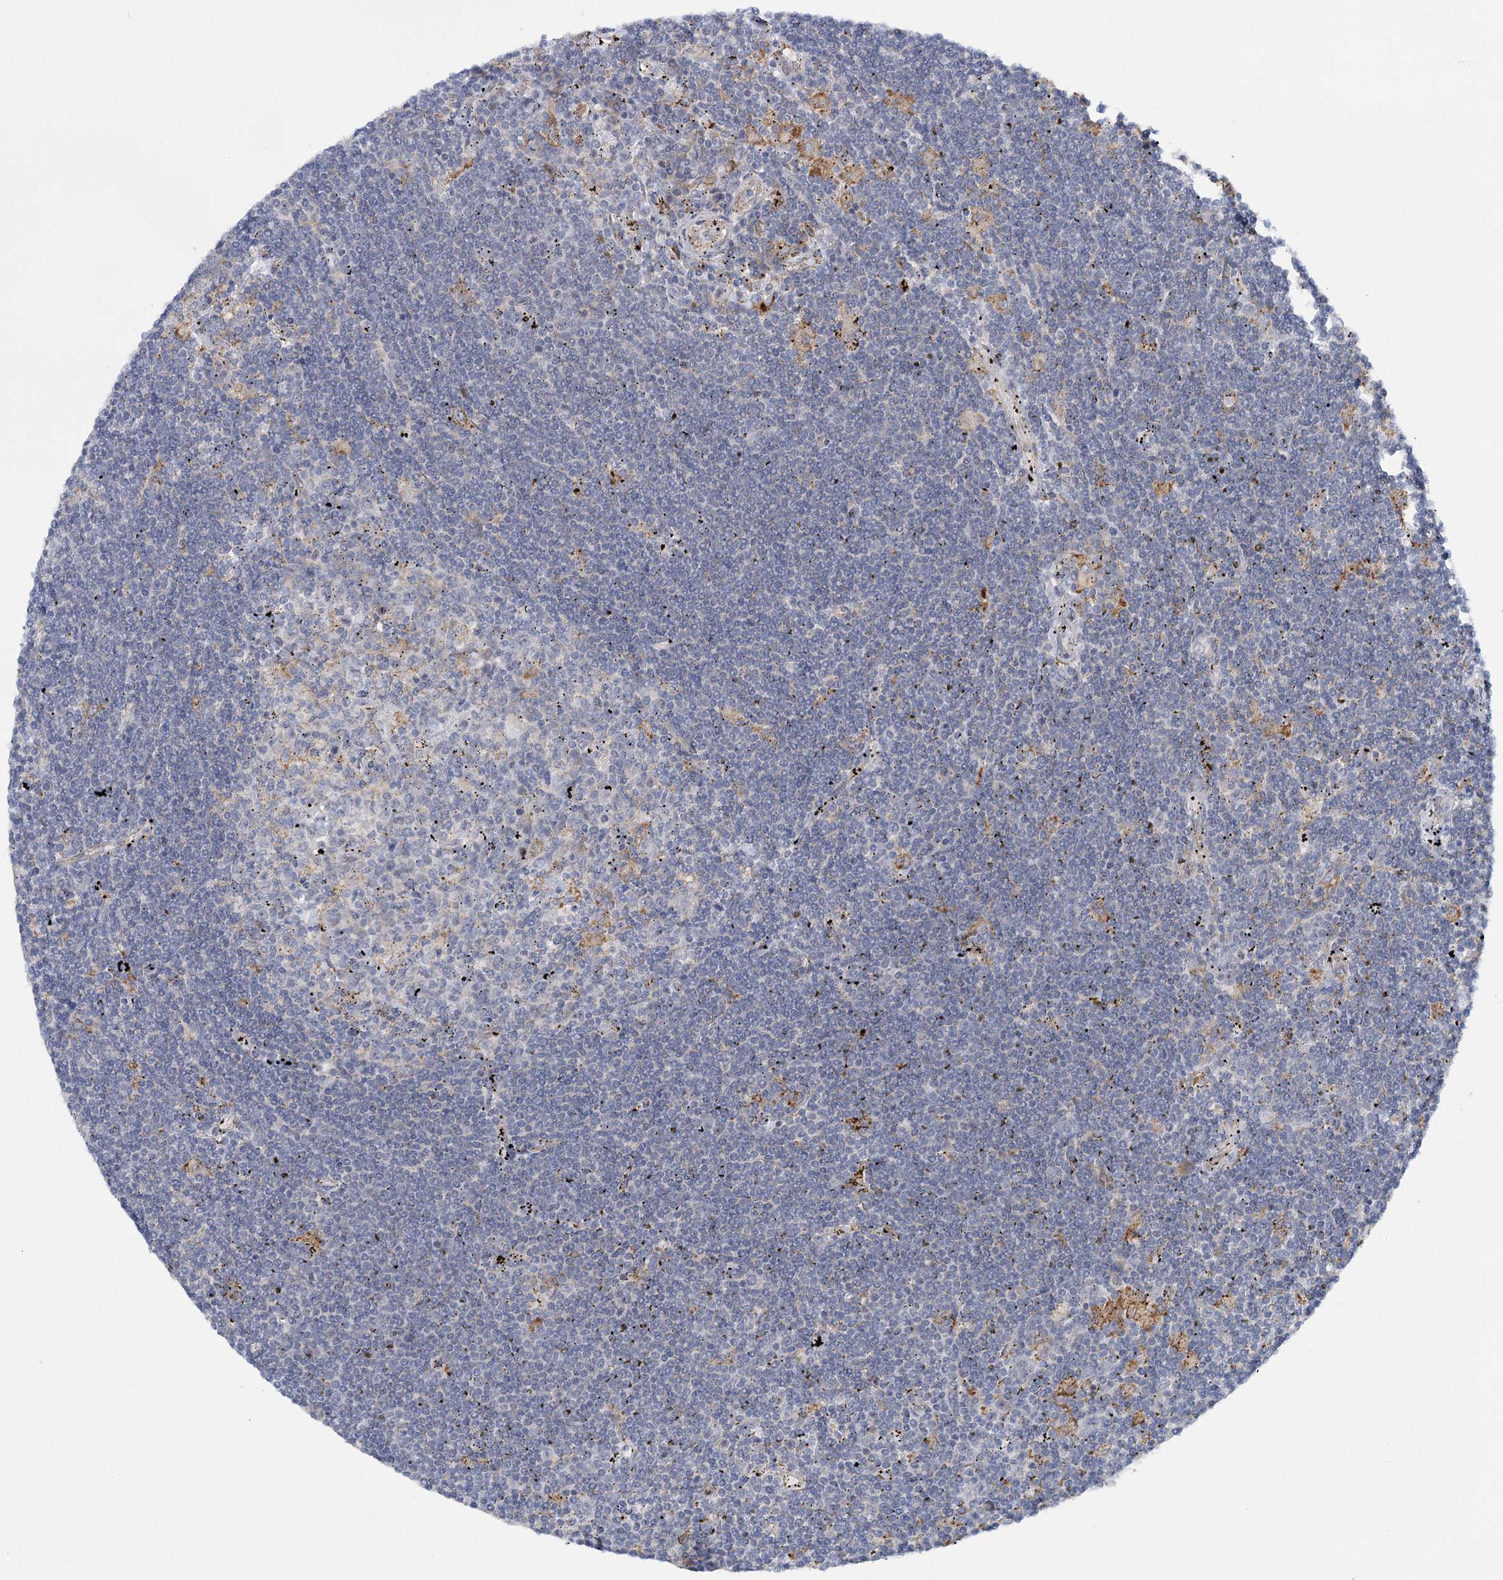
{"staining": {"intensity": "negative", "quantity": "none", "location": "none"}, "tissue": "lymphoma", "cell_type": "Tumor cells", "image_type": "cancer", "snomed": [{"axis": "morphology", "description": "Malignant lymphoma, non-Hodgkin's type, Low grade"}, {"axis": "topography", "description": "Spleen"}], "caption": "DAB immunohistochemical staining of malignant lymphoma, non-Hodgkin's type (low-grade) demonstrates no significant positivity in tumor cells.", "gene": "MBLAC2", "patient": {"sex": "male", "age": 76}}